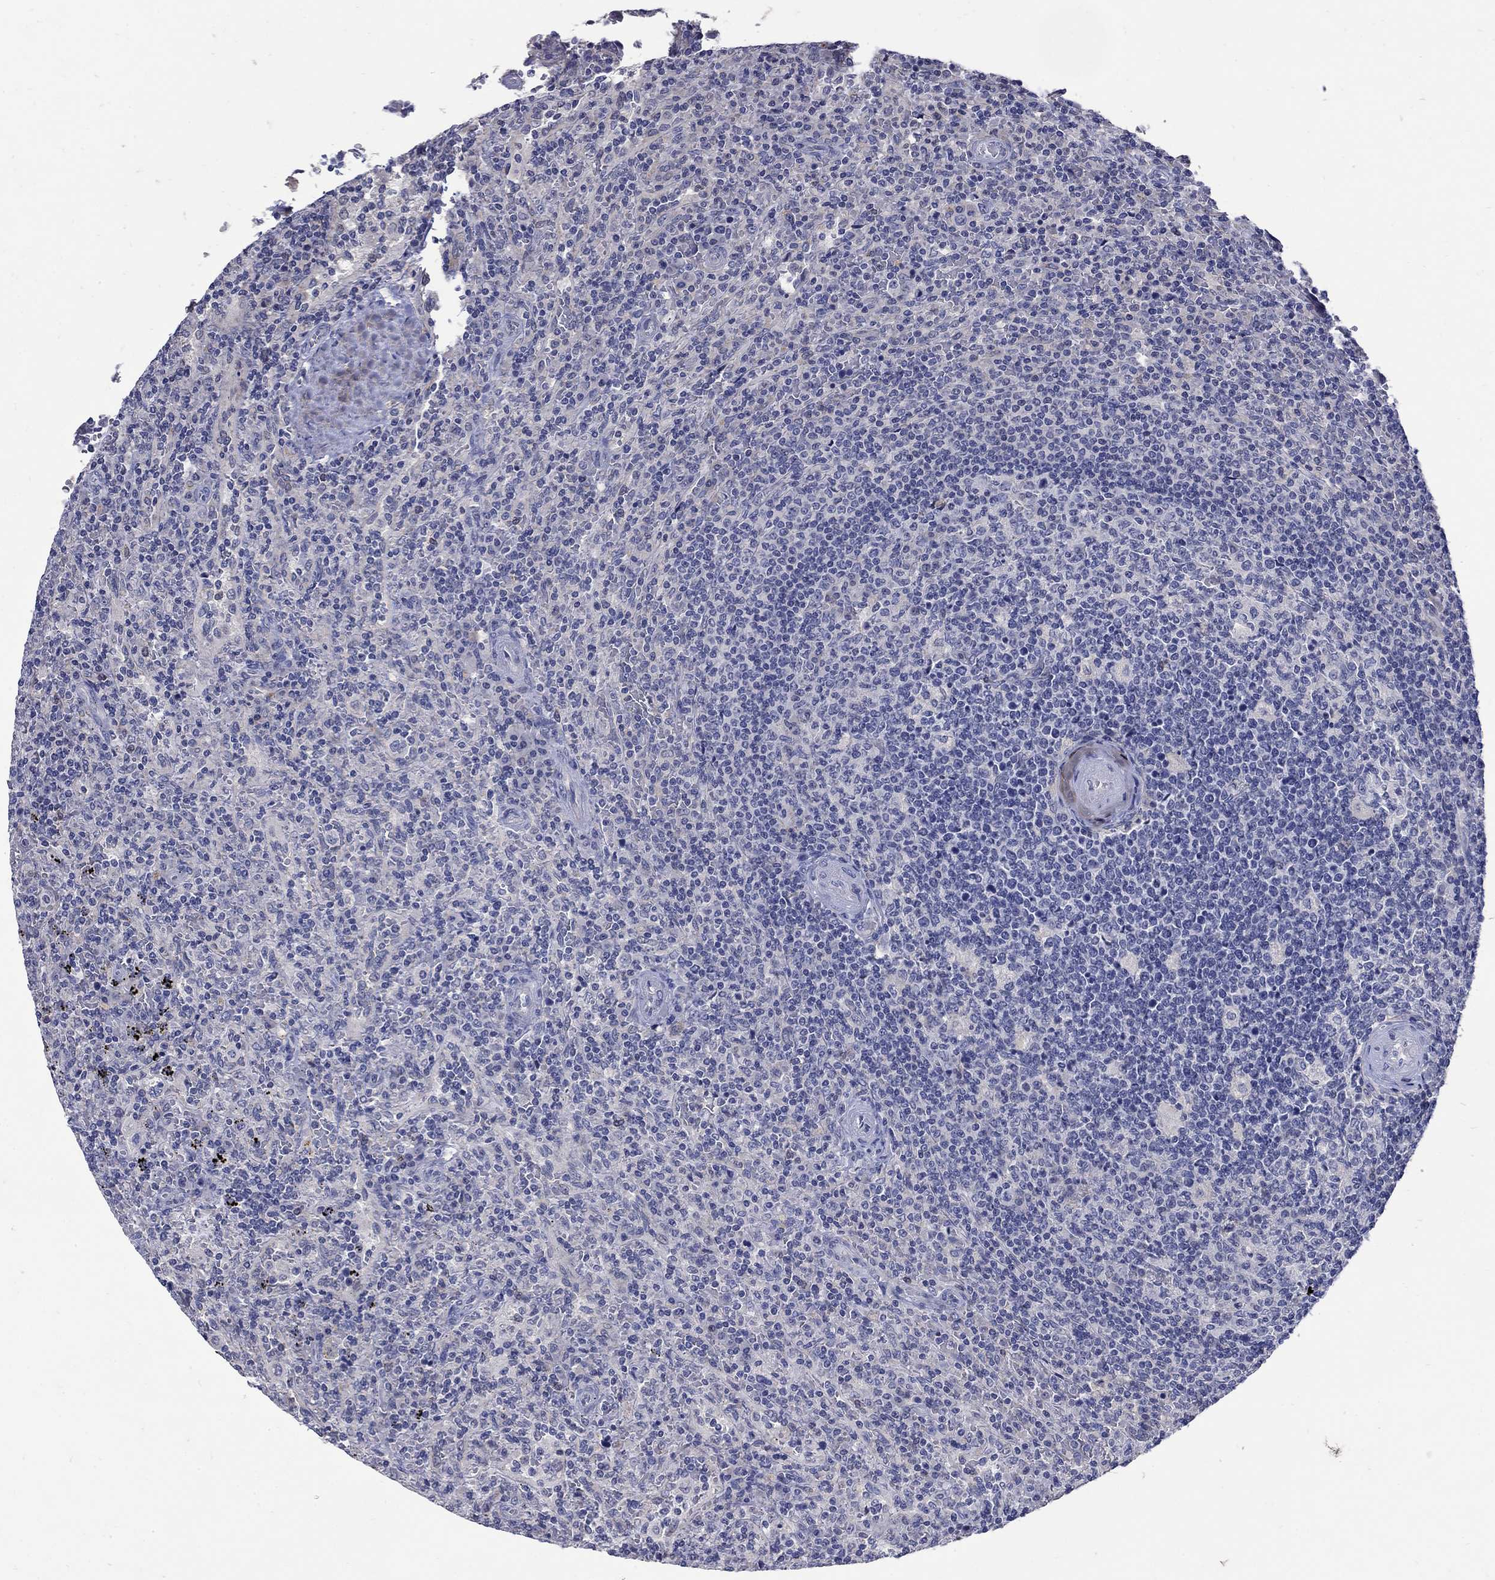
{"staining": {"intensity": "negative", "quantity": "none", "location": "none"}, "tissue": "lymphoma", "cell_type": "Tumor cells", "image_type": "cancer", "snomed": [{"axis": "morphology", "description": "Malignant lymphoma, non-Hodgkin's type, Low grade"}, {"axis": "topography", "description": "Spleen"}], "caption": "Tumor cells show no significant staining in lymphoma. (DAB immunohistochemistry (IHC), high magnification).", "gene": "CETN1", "patient": {"sex": "male", "age": 62}}